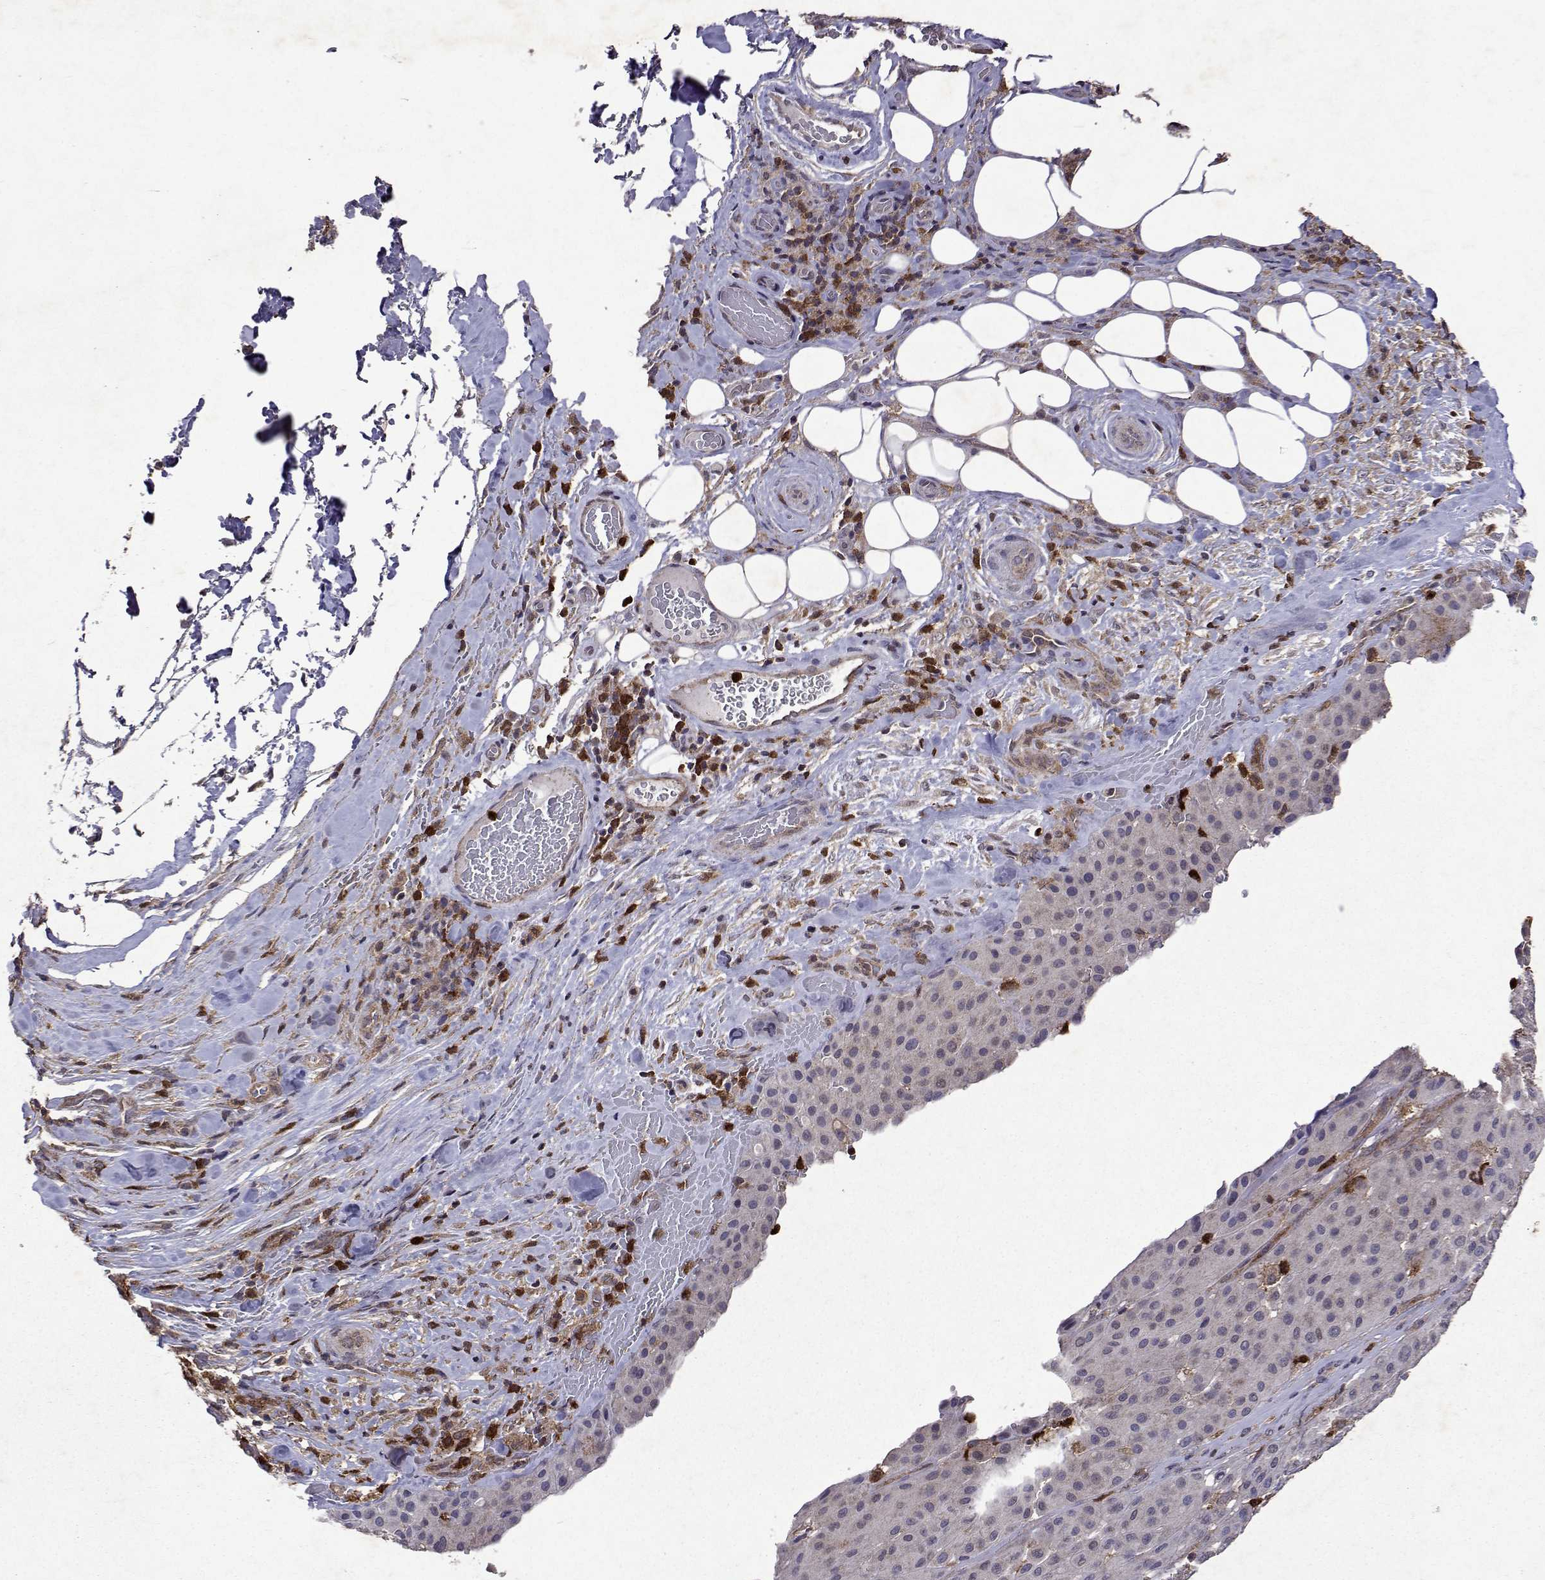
{"staining": {"intensity": "negative", "quantity": "none", "location": "none"}, "tissue": "melanoma", "cell_type": "Tumor cells", "image_type": "cancer", "snomed": [{"axis": "morphology", "description": "Malignant melanoma, Metastatic site"}, {"axis": "topography", "description": "Smooth muscle"}], "caption": "Malignant melanoma (metastatic site) was stained to show a protein in brown. There is no significant positivity in tumor cells.", "gene": "APAF1", "patient": {"sex": "male", "age": 41}}